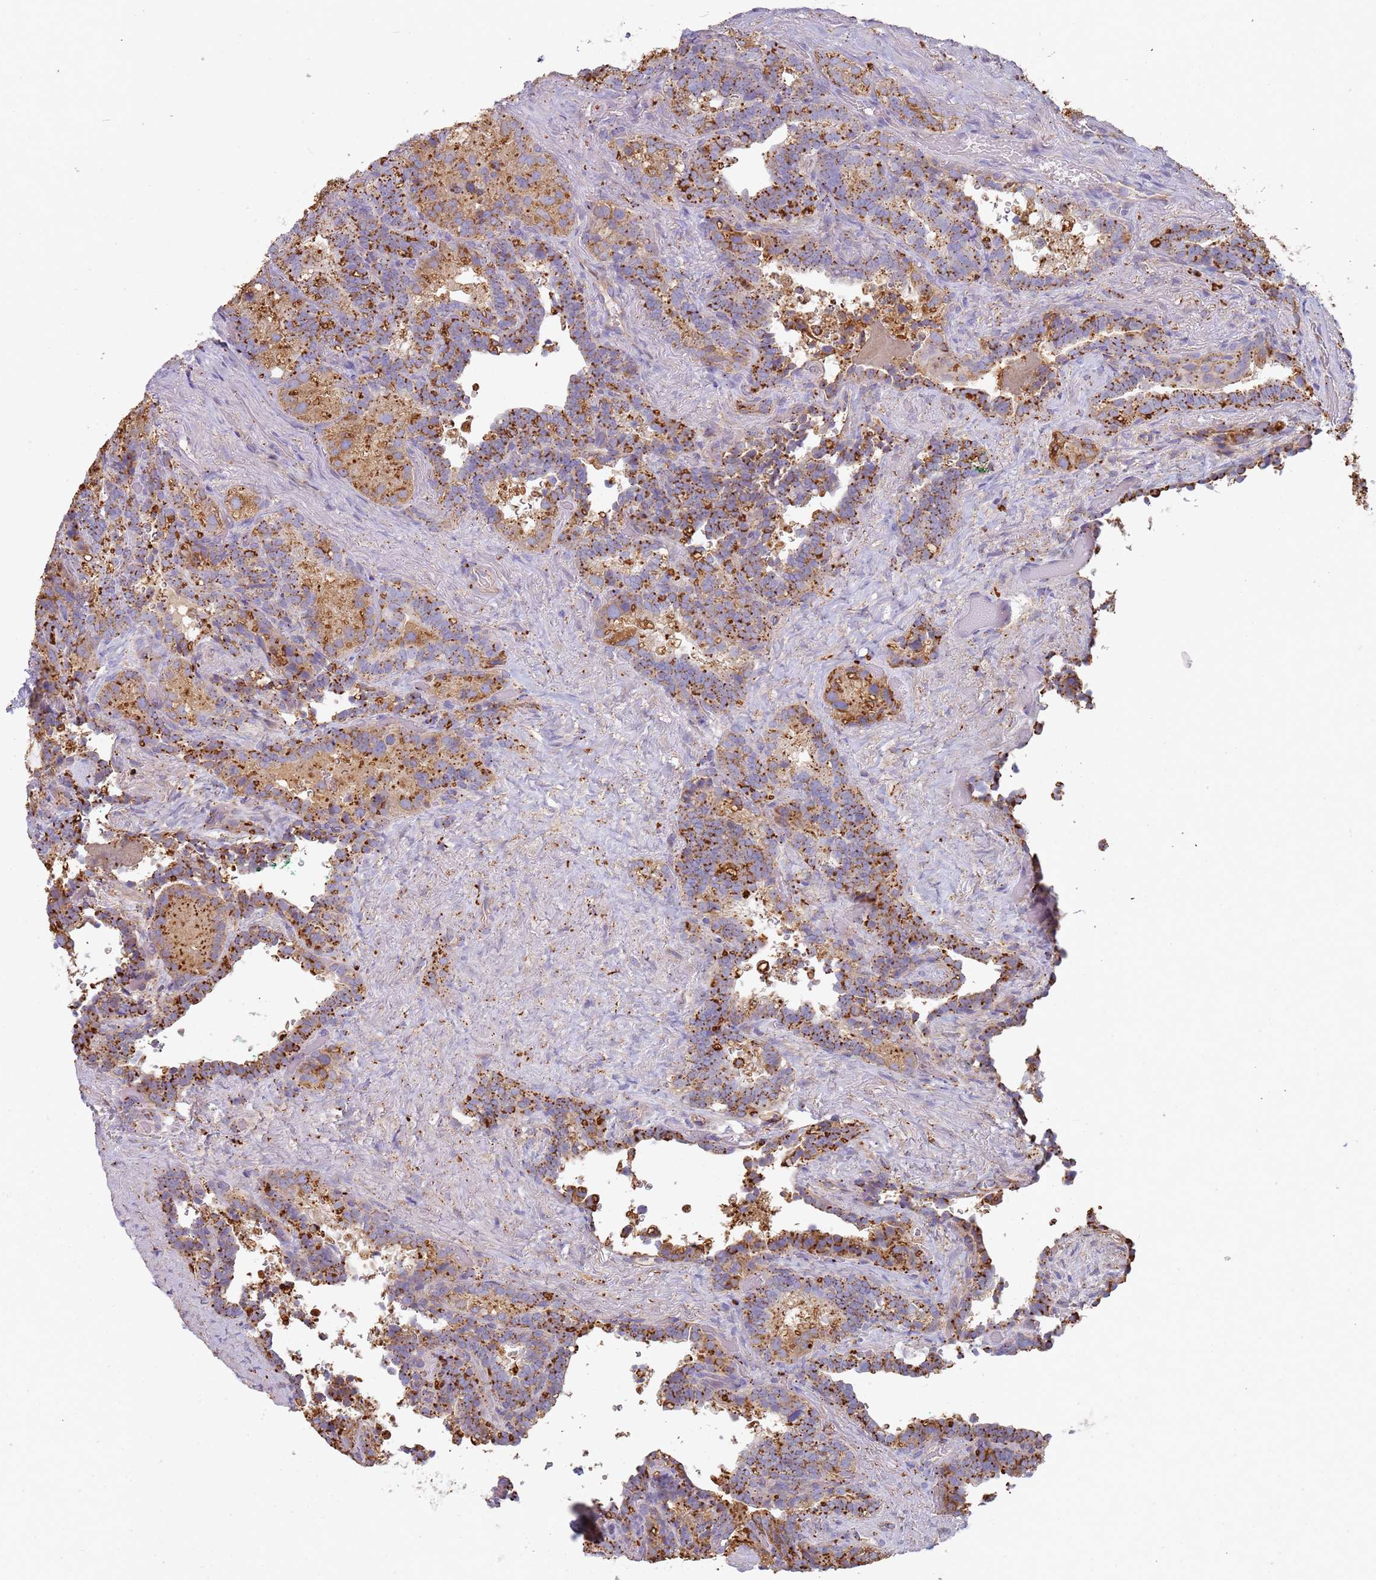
{"staining": {"intensity": "moderate", "quantity": ">75%", "location": "cytoplasmic/membranous"}, "tissue": "seminal vesicle", "cell_type": "Glandular cells", "image_type": "normal", "snomed": [{"axis": "morphology", "description": "Normal tissue, NOS"}, {"axis": "topography", "description": "Seminal veicle"}], "caption": "Immunohistochemistry of unremarkable human seminal vesicle demonstrates medium levels of moderate cytoplasmic/membranous expression in about >75% of glandular cells.", "gene": "TMEM229B", "patient": {"sex": "male", "age": 62}}